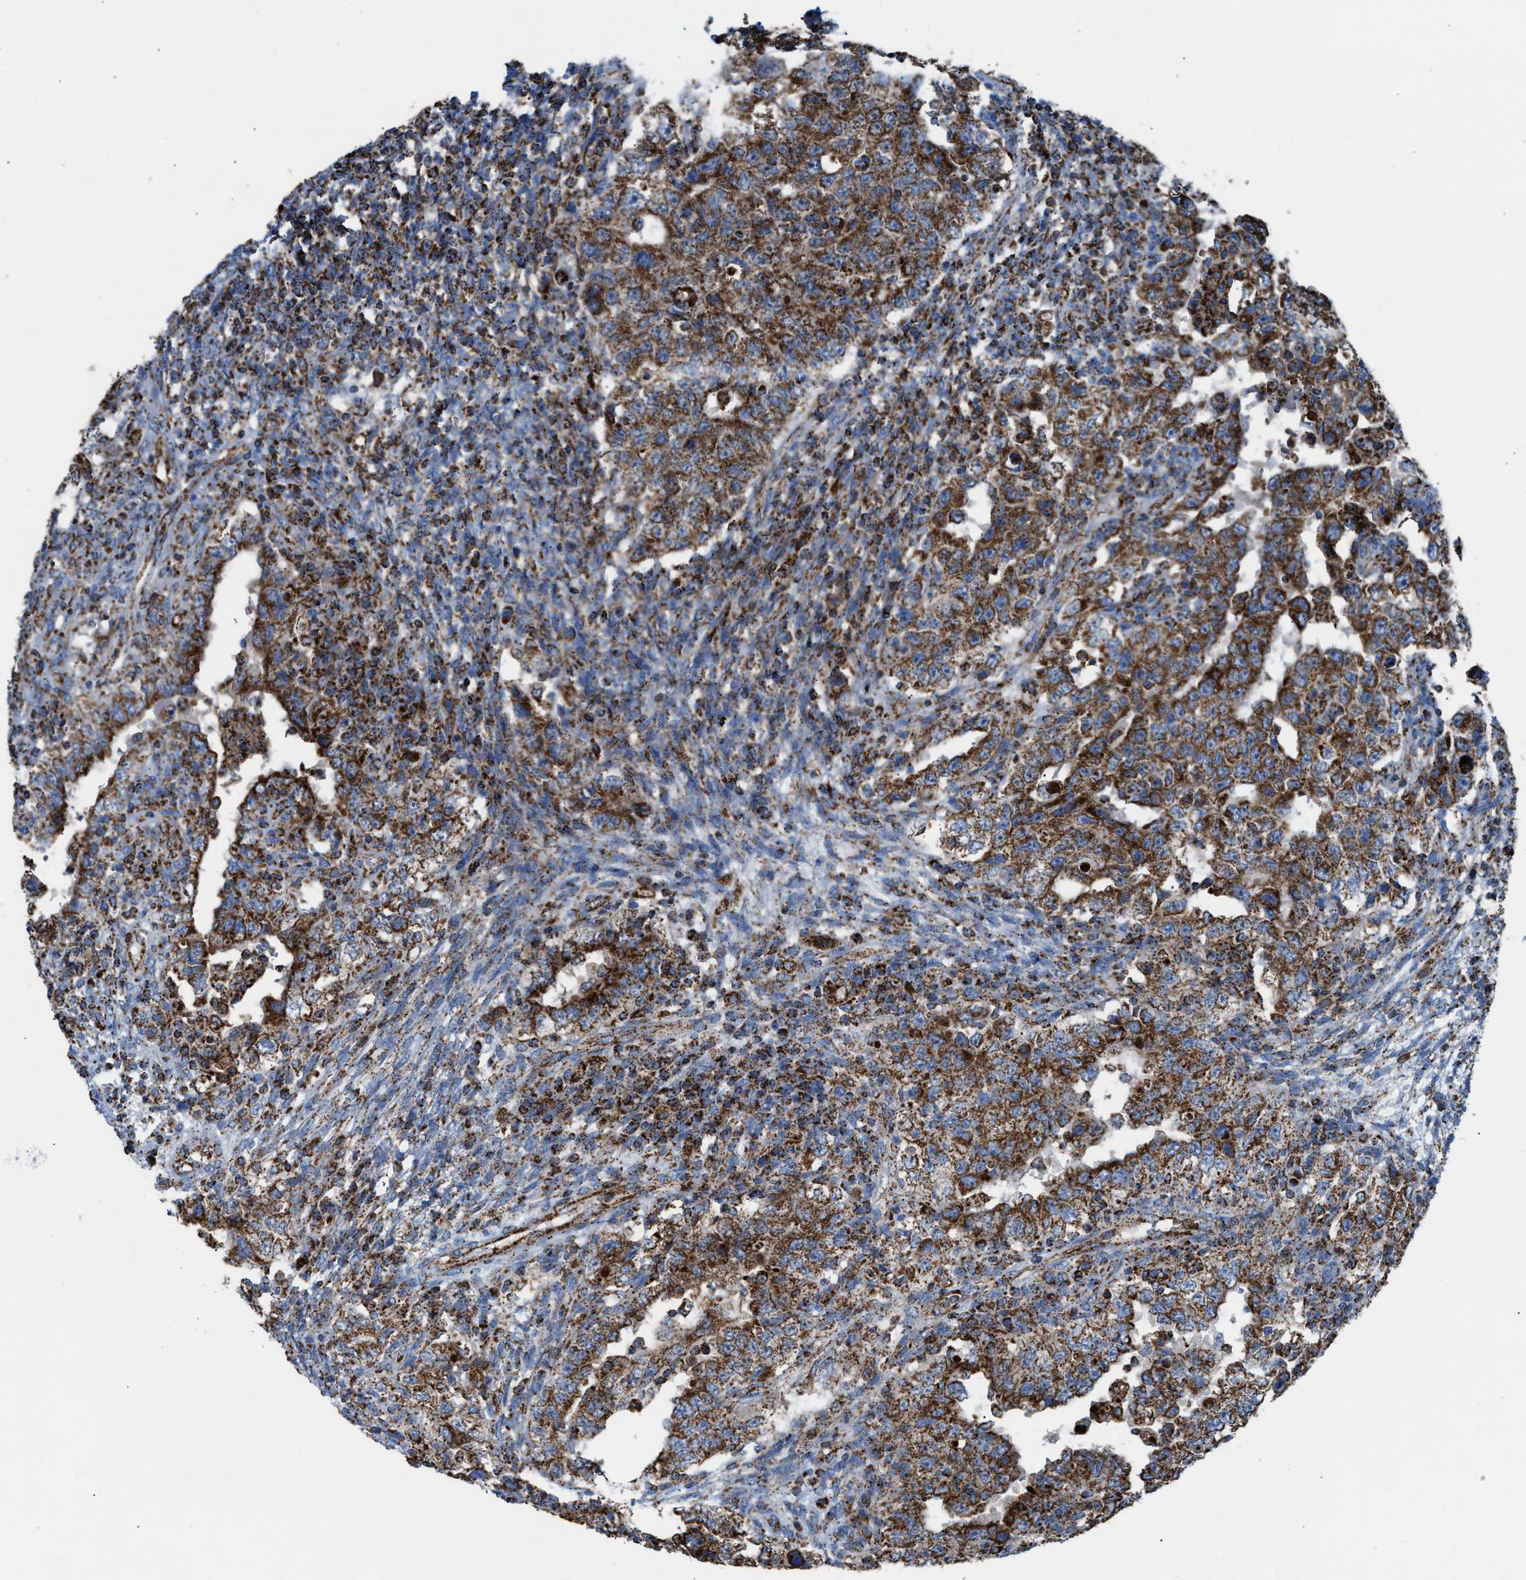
{"staining": {"intensity": "strong", "quantity": ">75%", "location": "cytoplasmic/membranous"}, "tissue": "testis cancer", "cell_type": "Tumor cells", "image_type": "cancer", "snomed": [{"axis": "morphology", "description": "Carcinoma, Embryonal, NOS"}, {"axis": "topography", "description": "Testis"}], "caption": "DAB (3,3'-diaminobenzidine) immunohistochemical staining of testis embryonal carcinoma displays strong cytoplasmic/membranous protein staining in approximately >75% of tumor cells.", "gene": "ECHS1", "patient": {"sex": "male", "age": 26}}